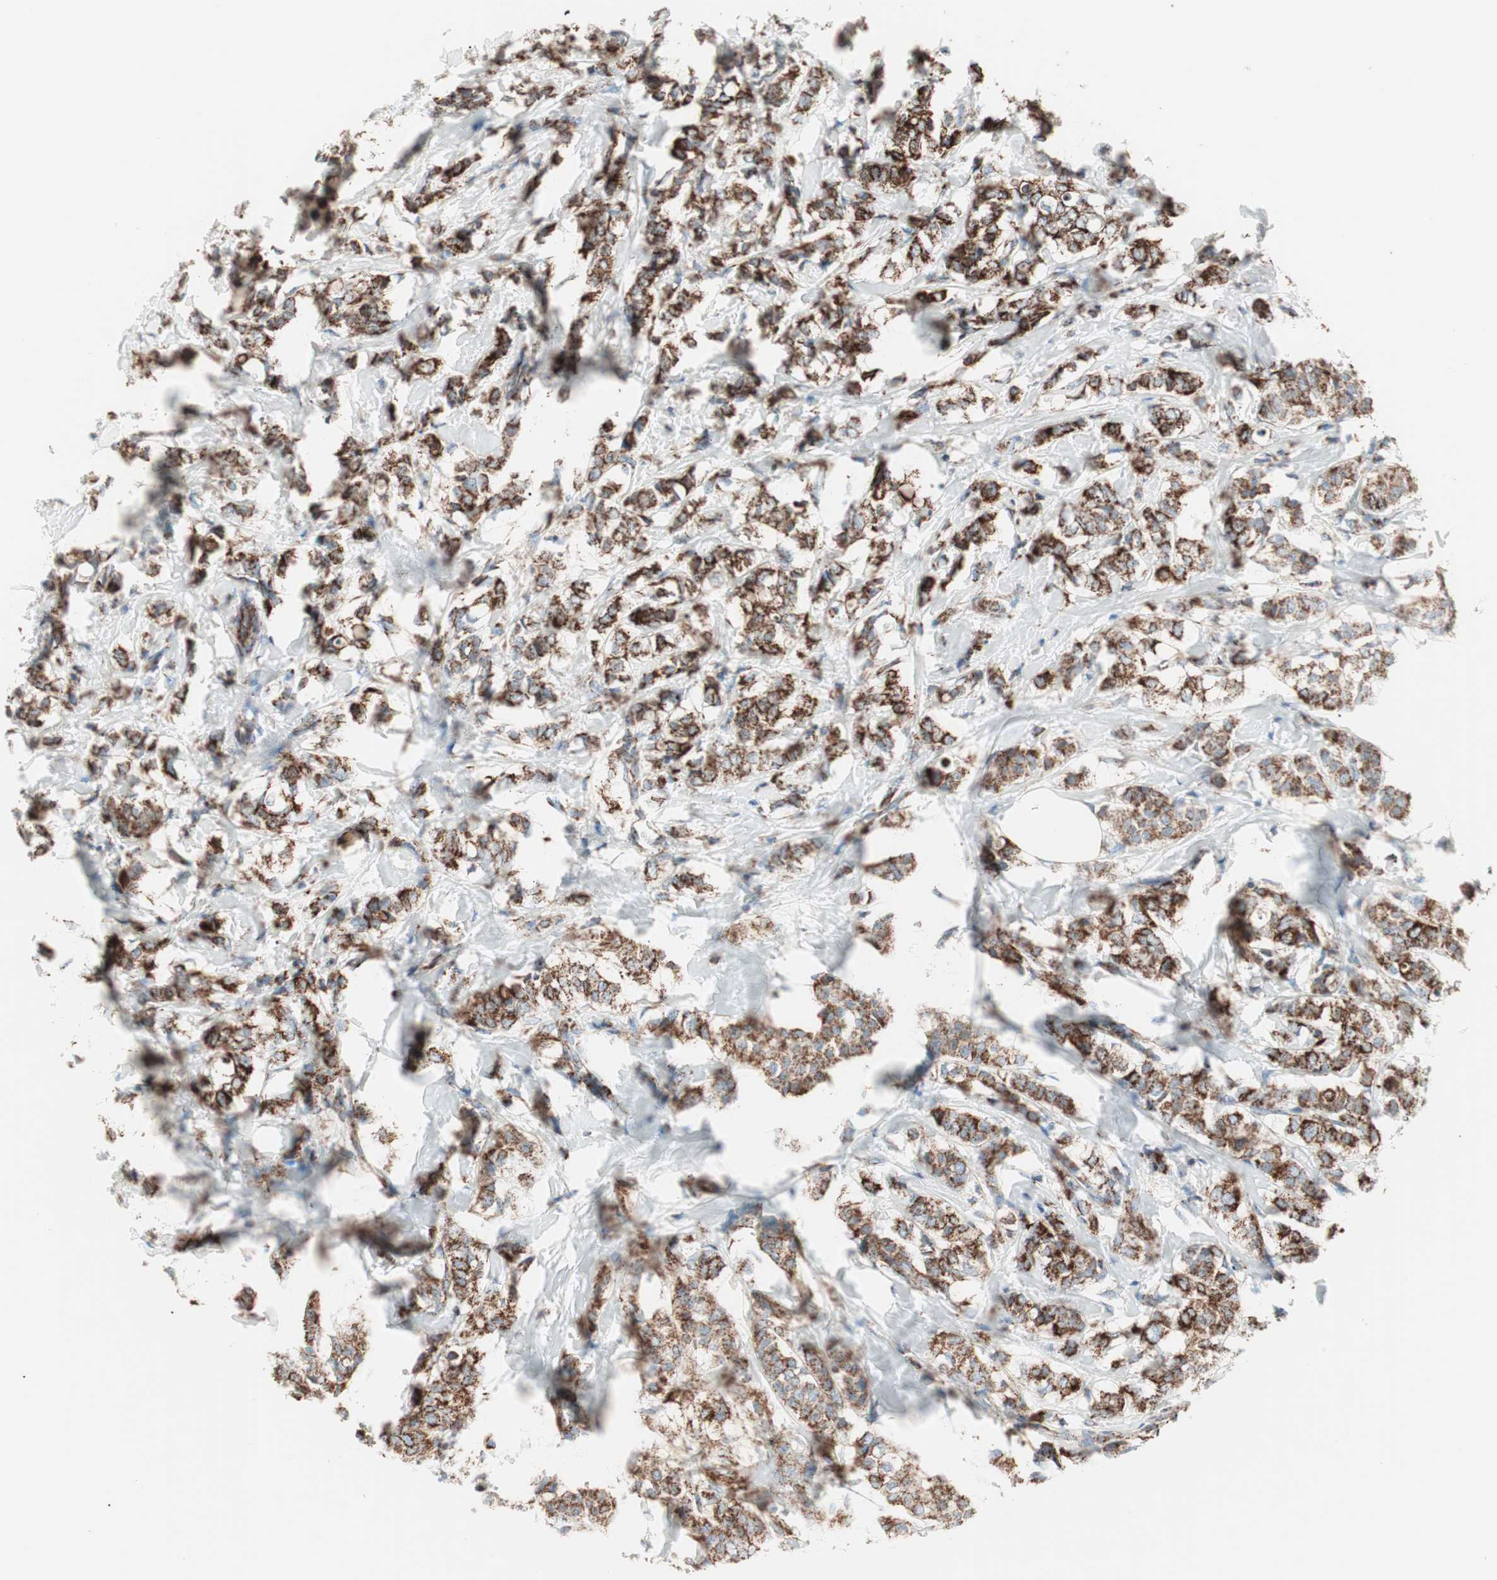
{"staining": {"intensity": "strong", "quantity": ">75%", "location": "cytoplasmic/membranous"}, "tissue": "breast cancer", "cell_type": "Tumor cells", "image_type": "cancer", "snomed": [{"axis": "morphology", "description": "Lobular carcinoma"}, {"axis": "topography", "description": "Breast"}], "caption": "Brown immunohistochemical staining in breast lobular carcinoma reveals strong cytoplasmic/membranous positivity in about >75% of tumor cells.", "gene": "TOMM20", "patient": {"sex": "female", "age": 60}}